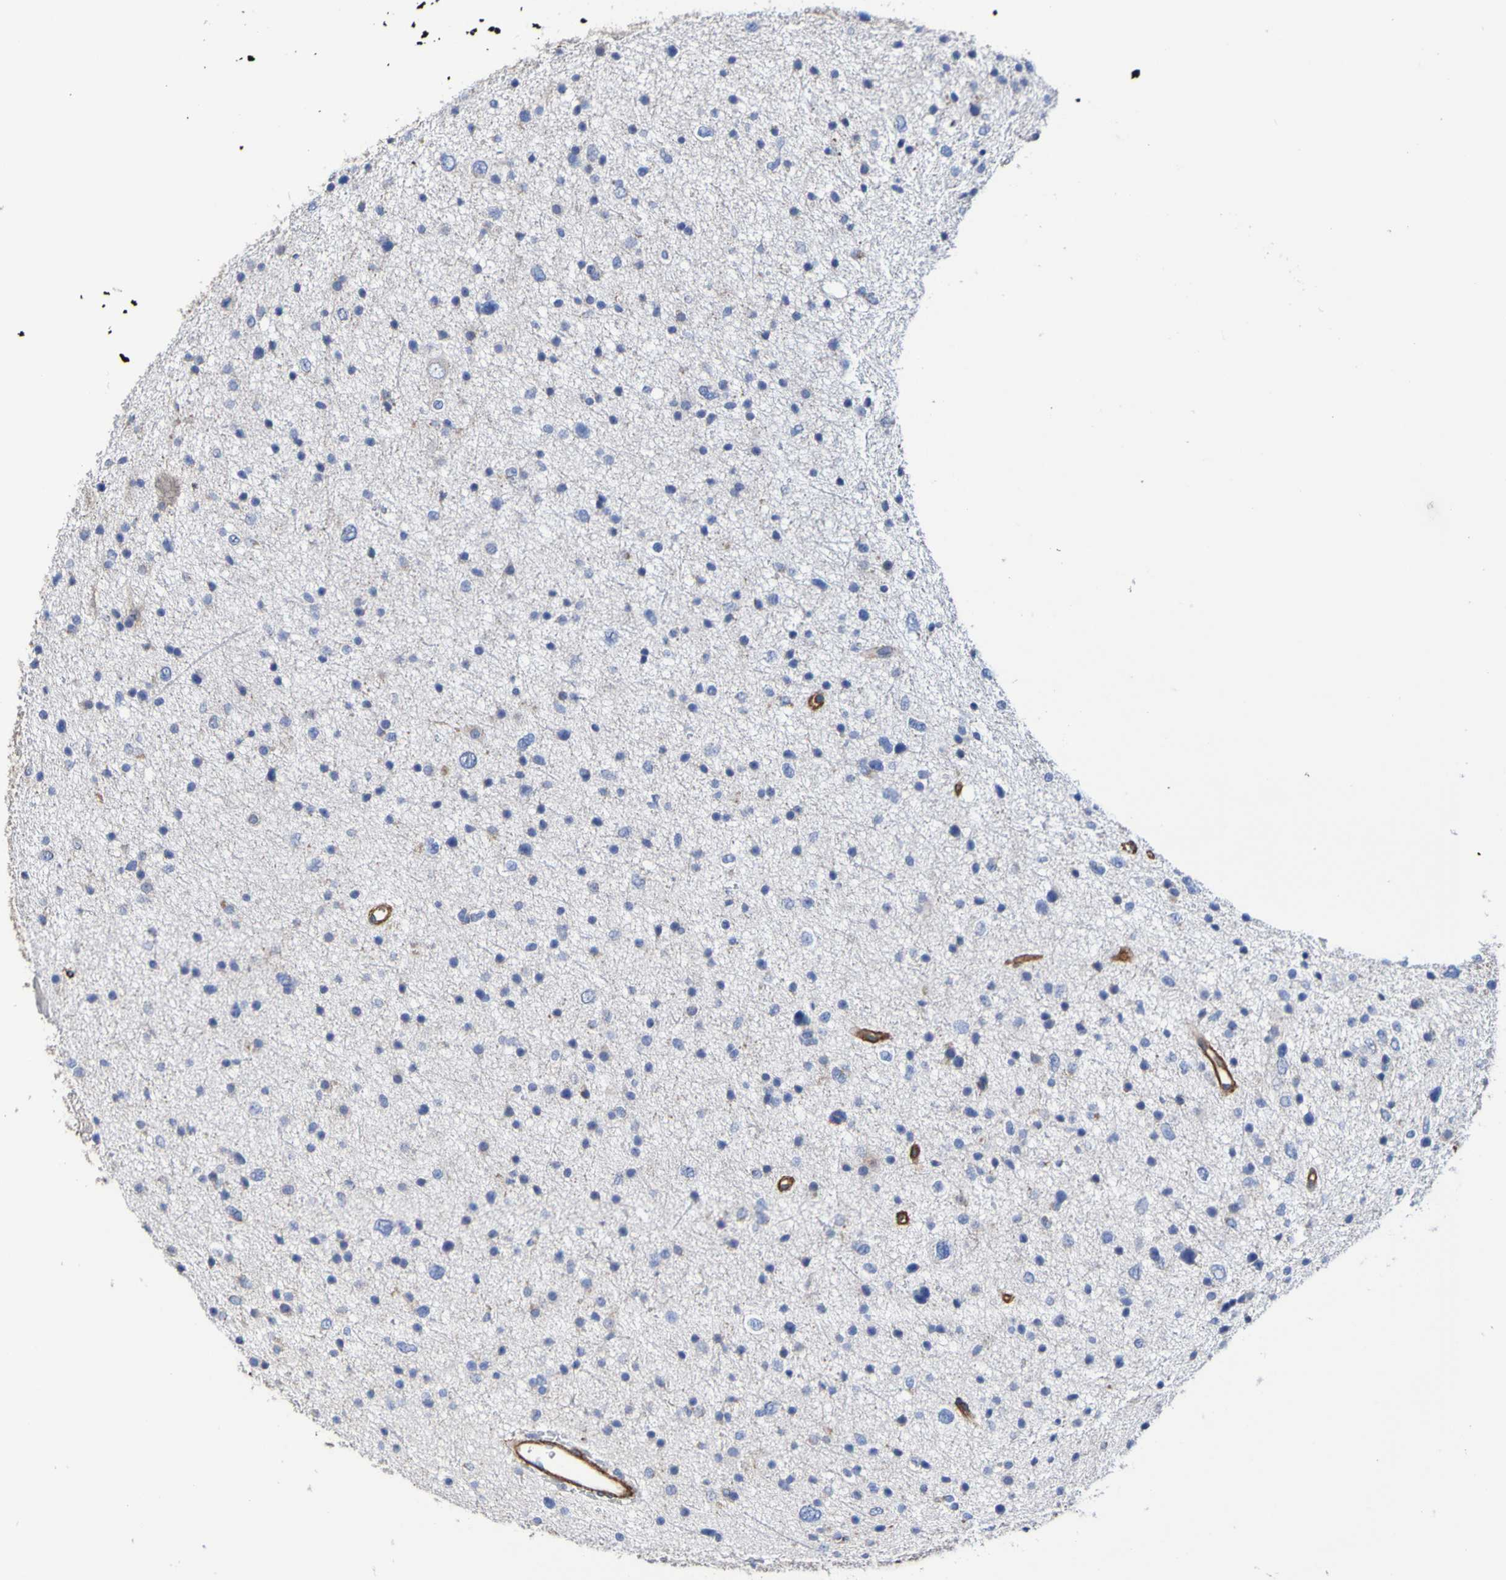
{"staining": {"intensity": "negative", "quantity": "none", "location": "none"}, "tissue": "glioma", "cell_type": "Tumor cells", "image_type": "cancer", "snomed": [{"axis": "morphology", "description": "Glioma, malignant, Low grade"}, {"axis": "topography", "description": "Brain"}], "caption": "The IHC histopathology image has no significant positivity in tumor cells of glioma tissue.", "gene": "ELMOD3", "patient": {"sex": "female", "age": 37}}